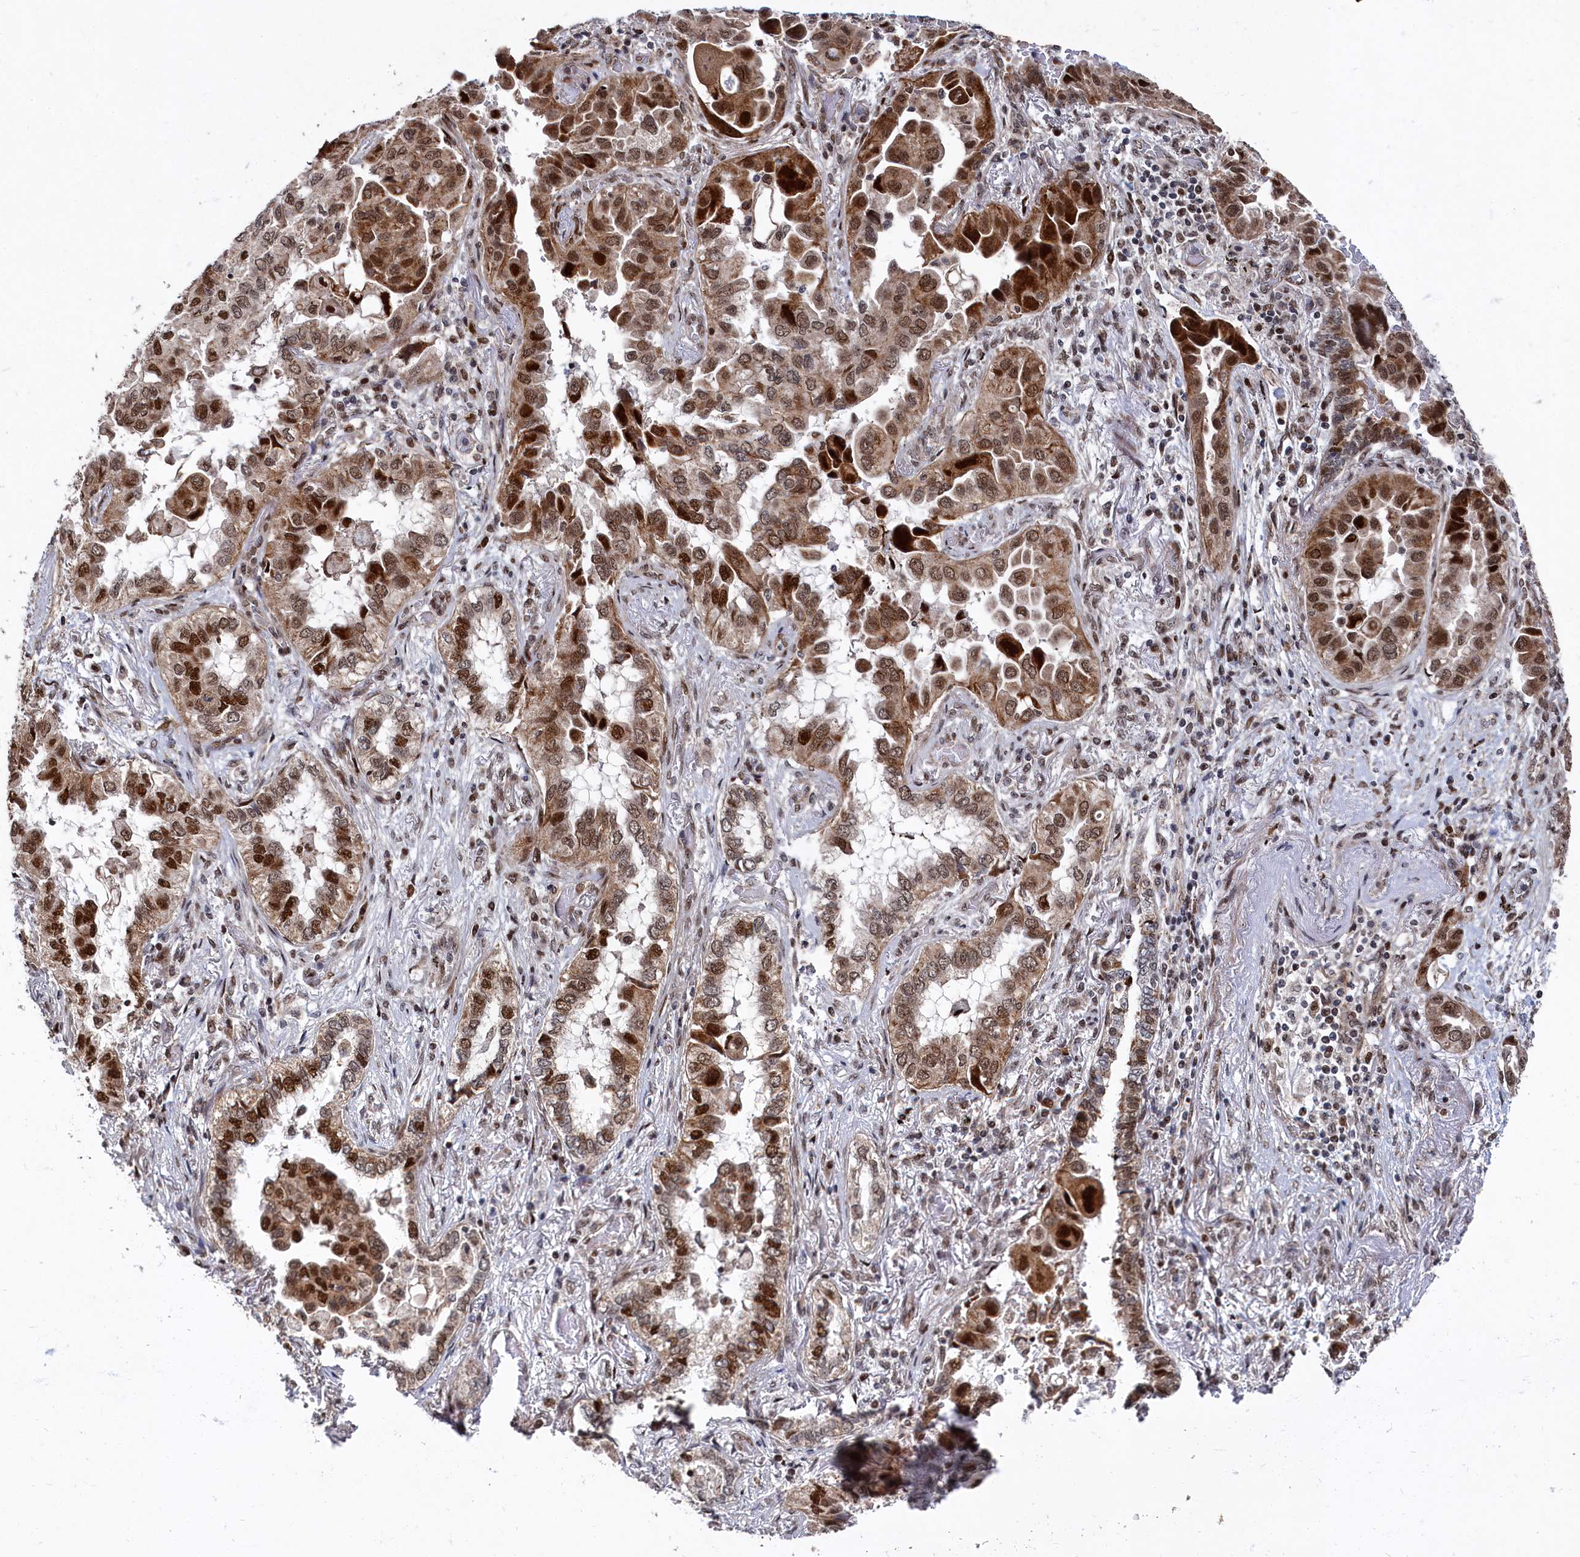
{"staining": {"intensity": "strong", "quantity": ">75%", "location": "cytoplasmic/membranous,nuclear"}, "tissue": "lung cancer", "cell_type": "Tumor cells", "image_type": "cancer", "snomed": [{"axis": "morphology", "description": "Adenocarcinoma, NOS"}, {"axis": "topography", "description": "Lung"}], "caption": "Tumor cells demonstrate high levels of strong cytoplasmic/membranous and nuclear positivity in approximately >75% of cells in human lung adenocarcinoma.", "gene": "BUB3", "patient": {"sex": "female", "age": 76}}